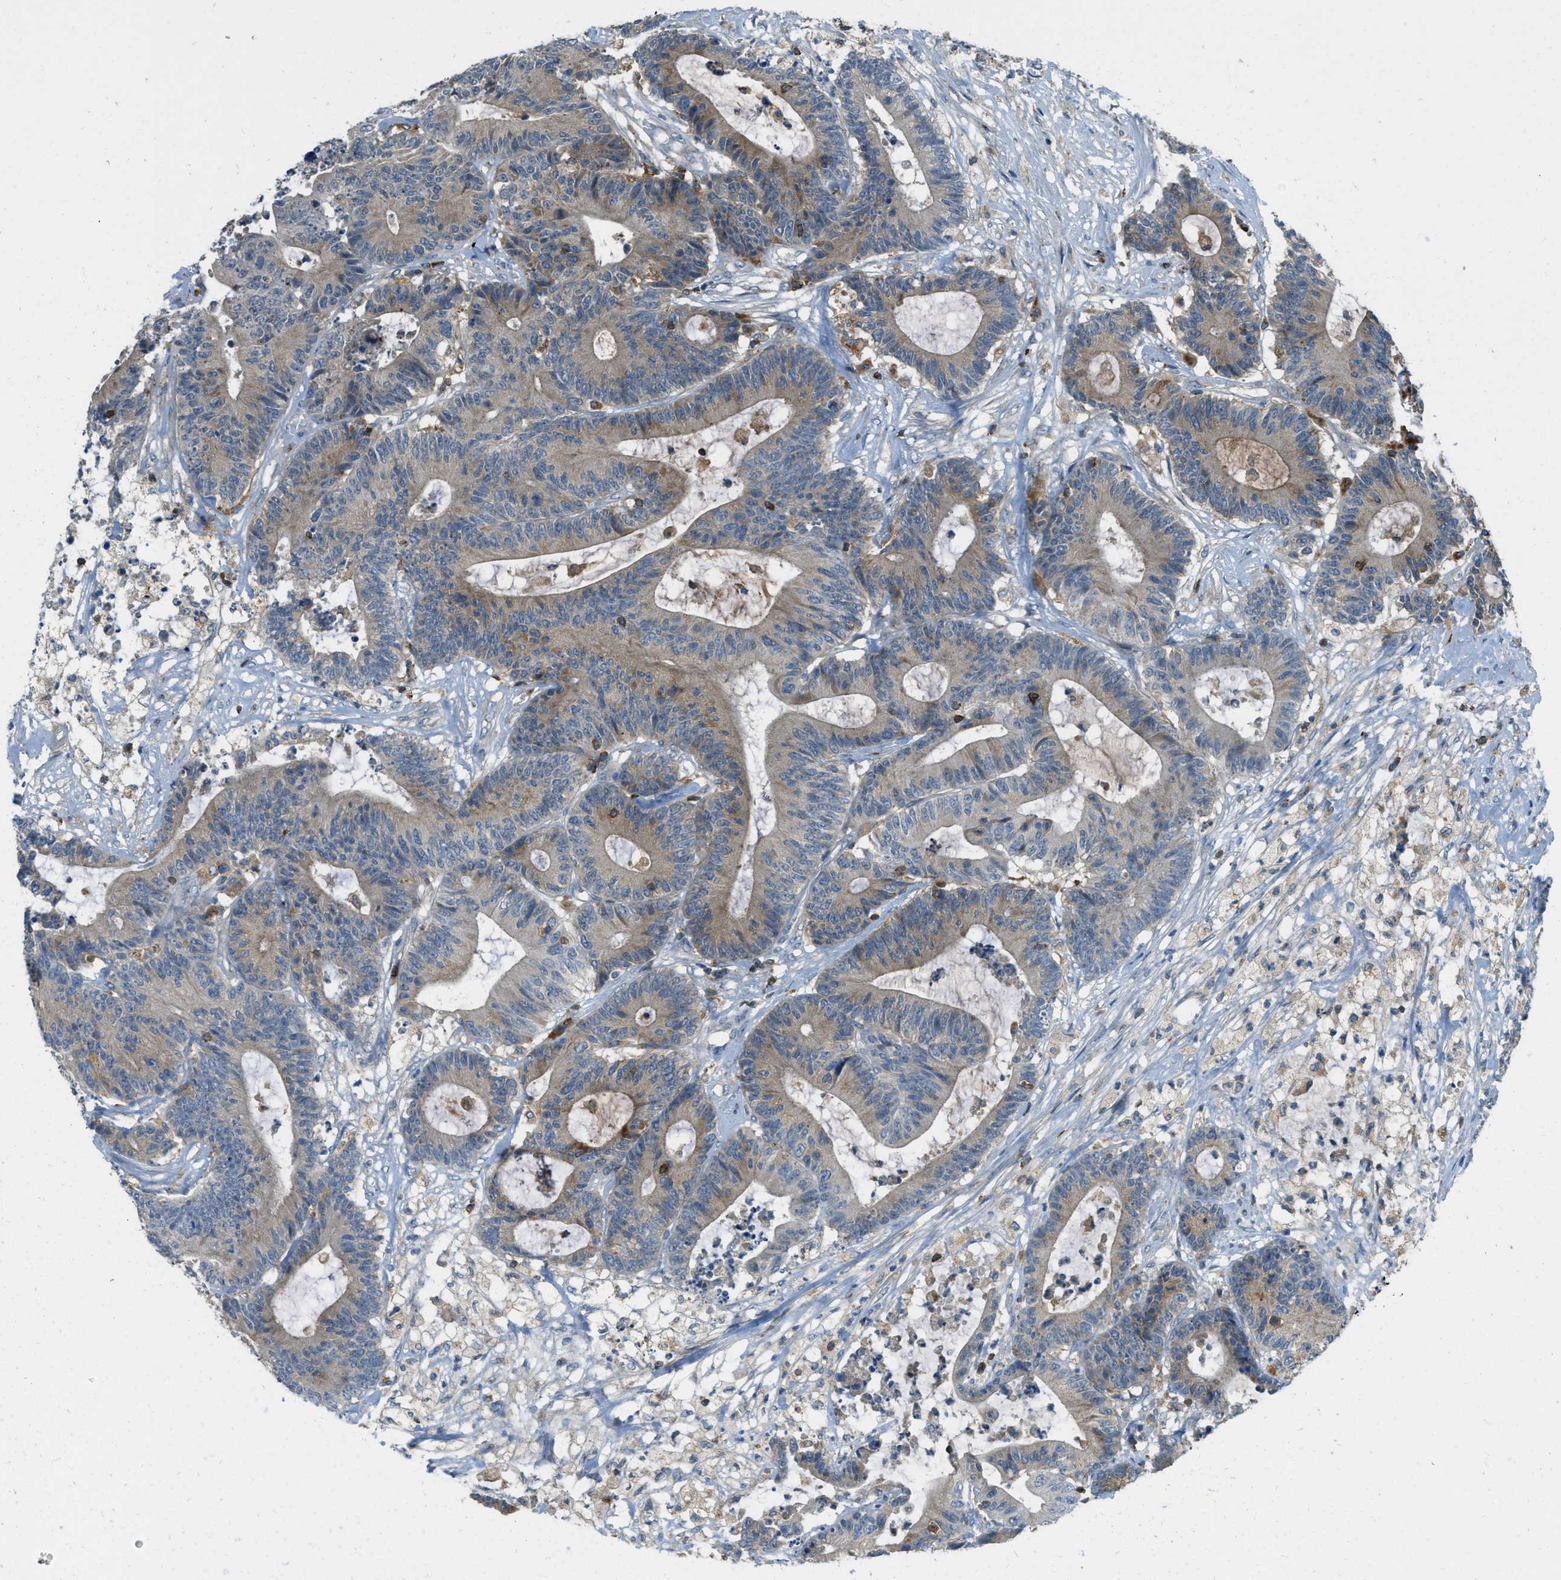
{"staining": {"intensity": "moderate", "quantity": "25%-75%", "location": "cytoplasmic/membranous"}, "tissue": "colorectal cancer", "cell_type": "Tumor cells", "image_type": "cancer", "snomed": [{"axis": "morphology", "description": "Adenocarcinoma, NOS"}, {"axis": "topography", "description": "Colon"}], "caption": "DAB (3,3'-diaminobenzidine) immunohistochemical staining of adenocarcinoma (colorectal) displays moderate cytoplasmic/membranous protein expression in about 25%-75% of tumor cells. The staining is performed using DAB (3,3'-diaminobenzidine) brown chromogen to label protein expression. The nuclei are counter-stained blue using hematoxylin.", "gene": "PLBD2", "patient": {"sex": "female", "age": 84}}